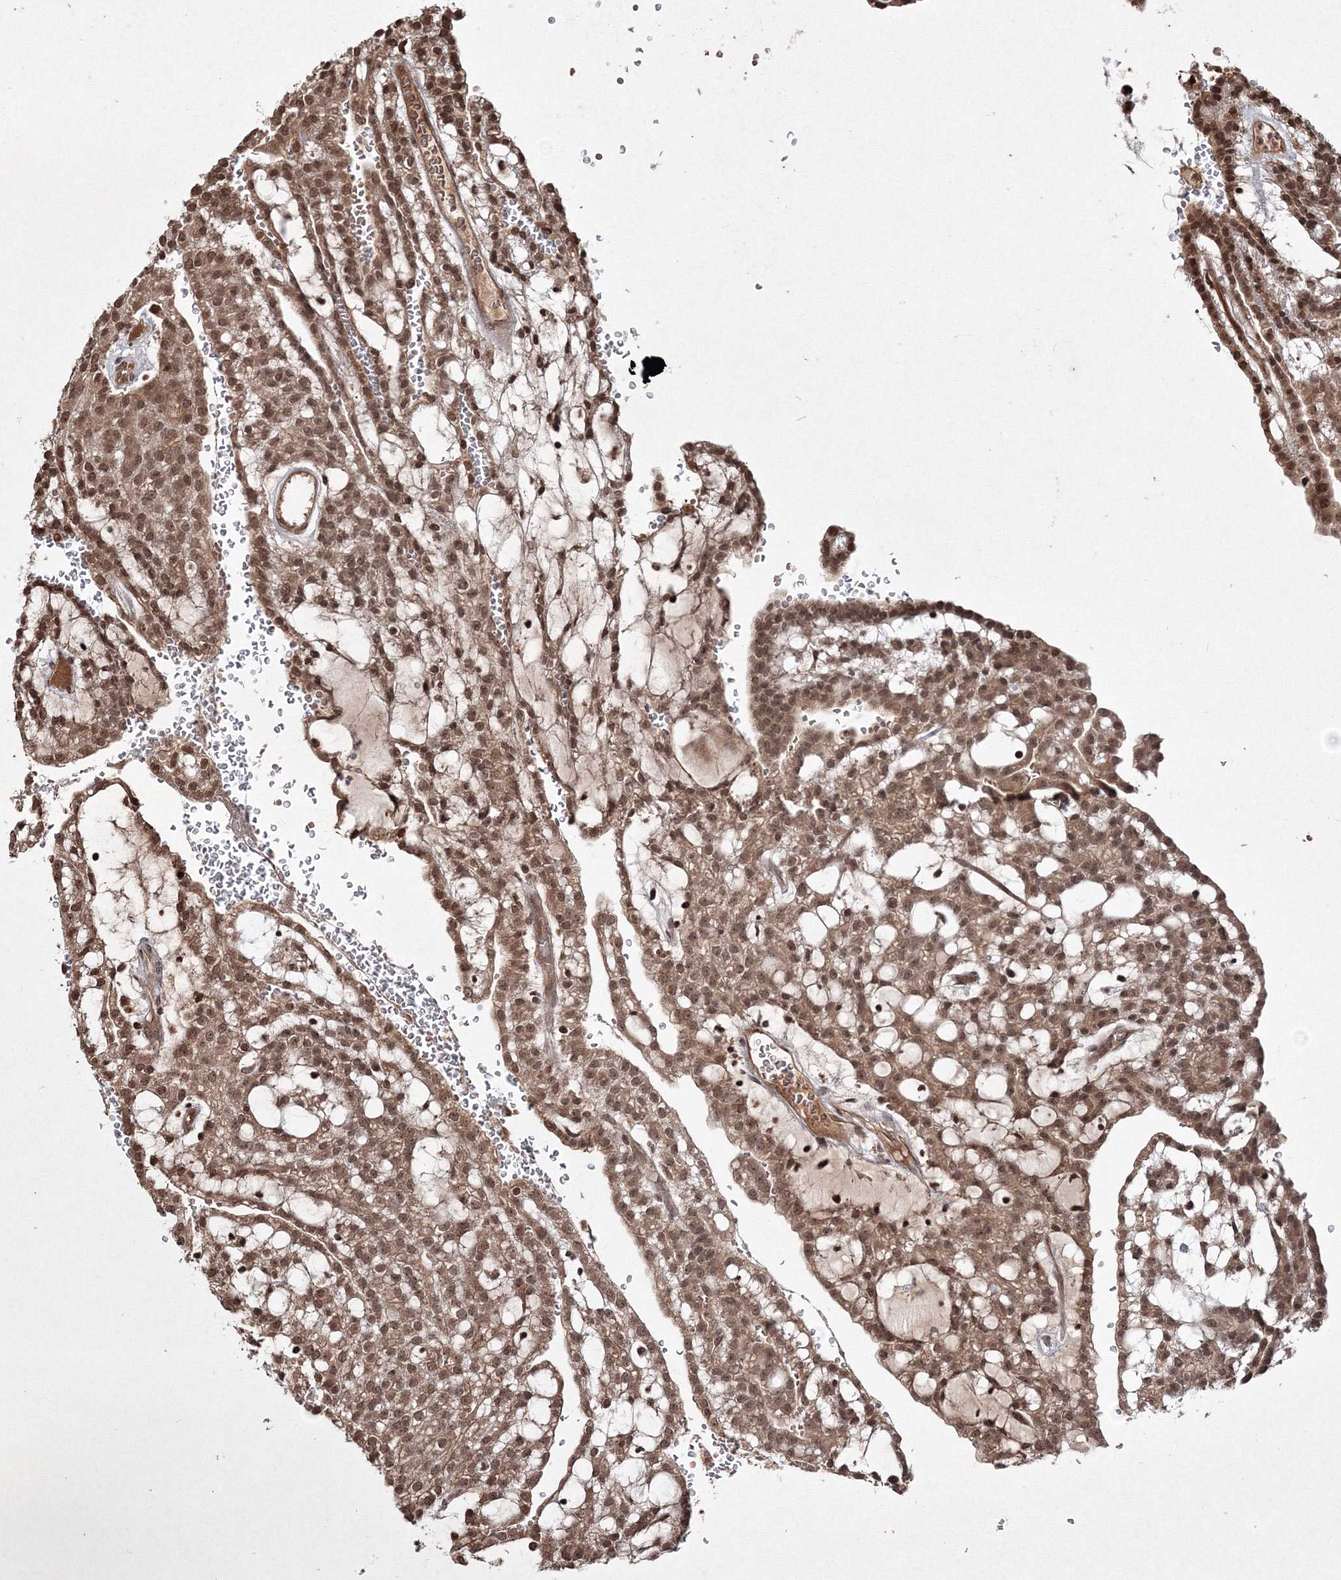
{"staining": {"intensity": "strong", "quantity": ">75%", "location": "cytoplasmic/membranous,nuclear"}, "tissue": "renal cancer", "cell_type": "Tumor cells", "image_type": "cancer", "snomed": [{"axis": "morphology", "description": "Adenocarcinoma, NOS"}, {"axis": "topography", "description": "Kidney"}], "caption": "The histopathology image reveals immunohistochemical staining of renal adenocarcinoma. There is strong cytoplasmic/membranous and nuclear staining is identified in approximately >75% of tumor cells. (Stains: DAB (3,3'-diaminobenzidine) in brown, nuclei in blue, Microscopy: brightfield microscopy at high magnification).", "gene": "PEX13", "patient": {"sex": "male", "age": 63}}